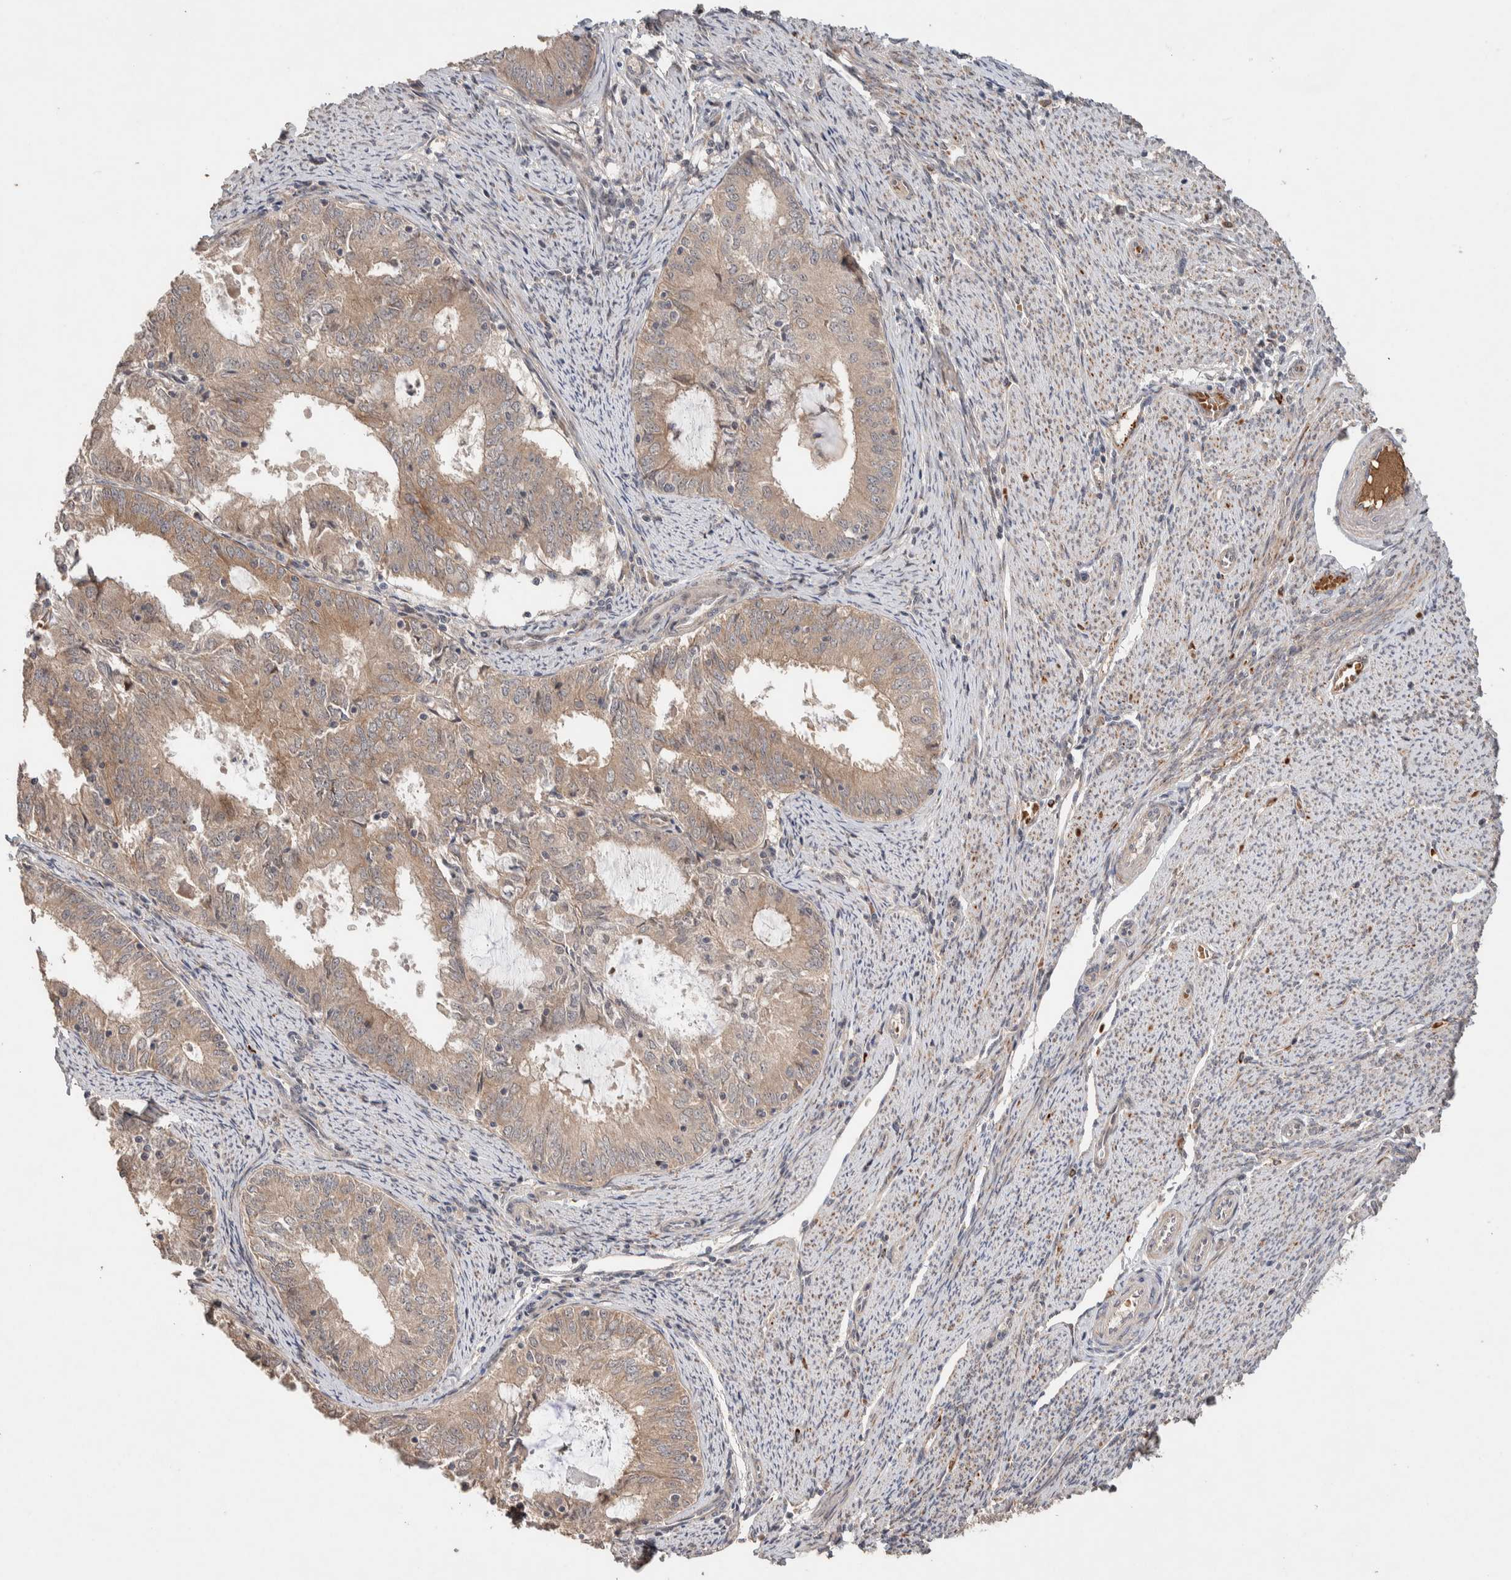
{"staining": {"intensity": "weak", "quantity": ">75%", "location": "cytoplasmic/membranous"}, "tissue": "endometrial cancer", "cell_type": "Tumor cells", "image_type": "cancer", "snomed": [{"axis": "morphology", "description": "Adenocarcinoma, NOS"}, {"axis": "topography", "description": "Endometrium"}], "caption": "Endometrial cancer stained with a brown dye shows weak cytoplasmic/membranous positive positivity in approximately >75% of tumor cells.", "gene": "CASK", "patient": {"sex": "female", "age": 57}}